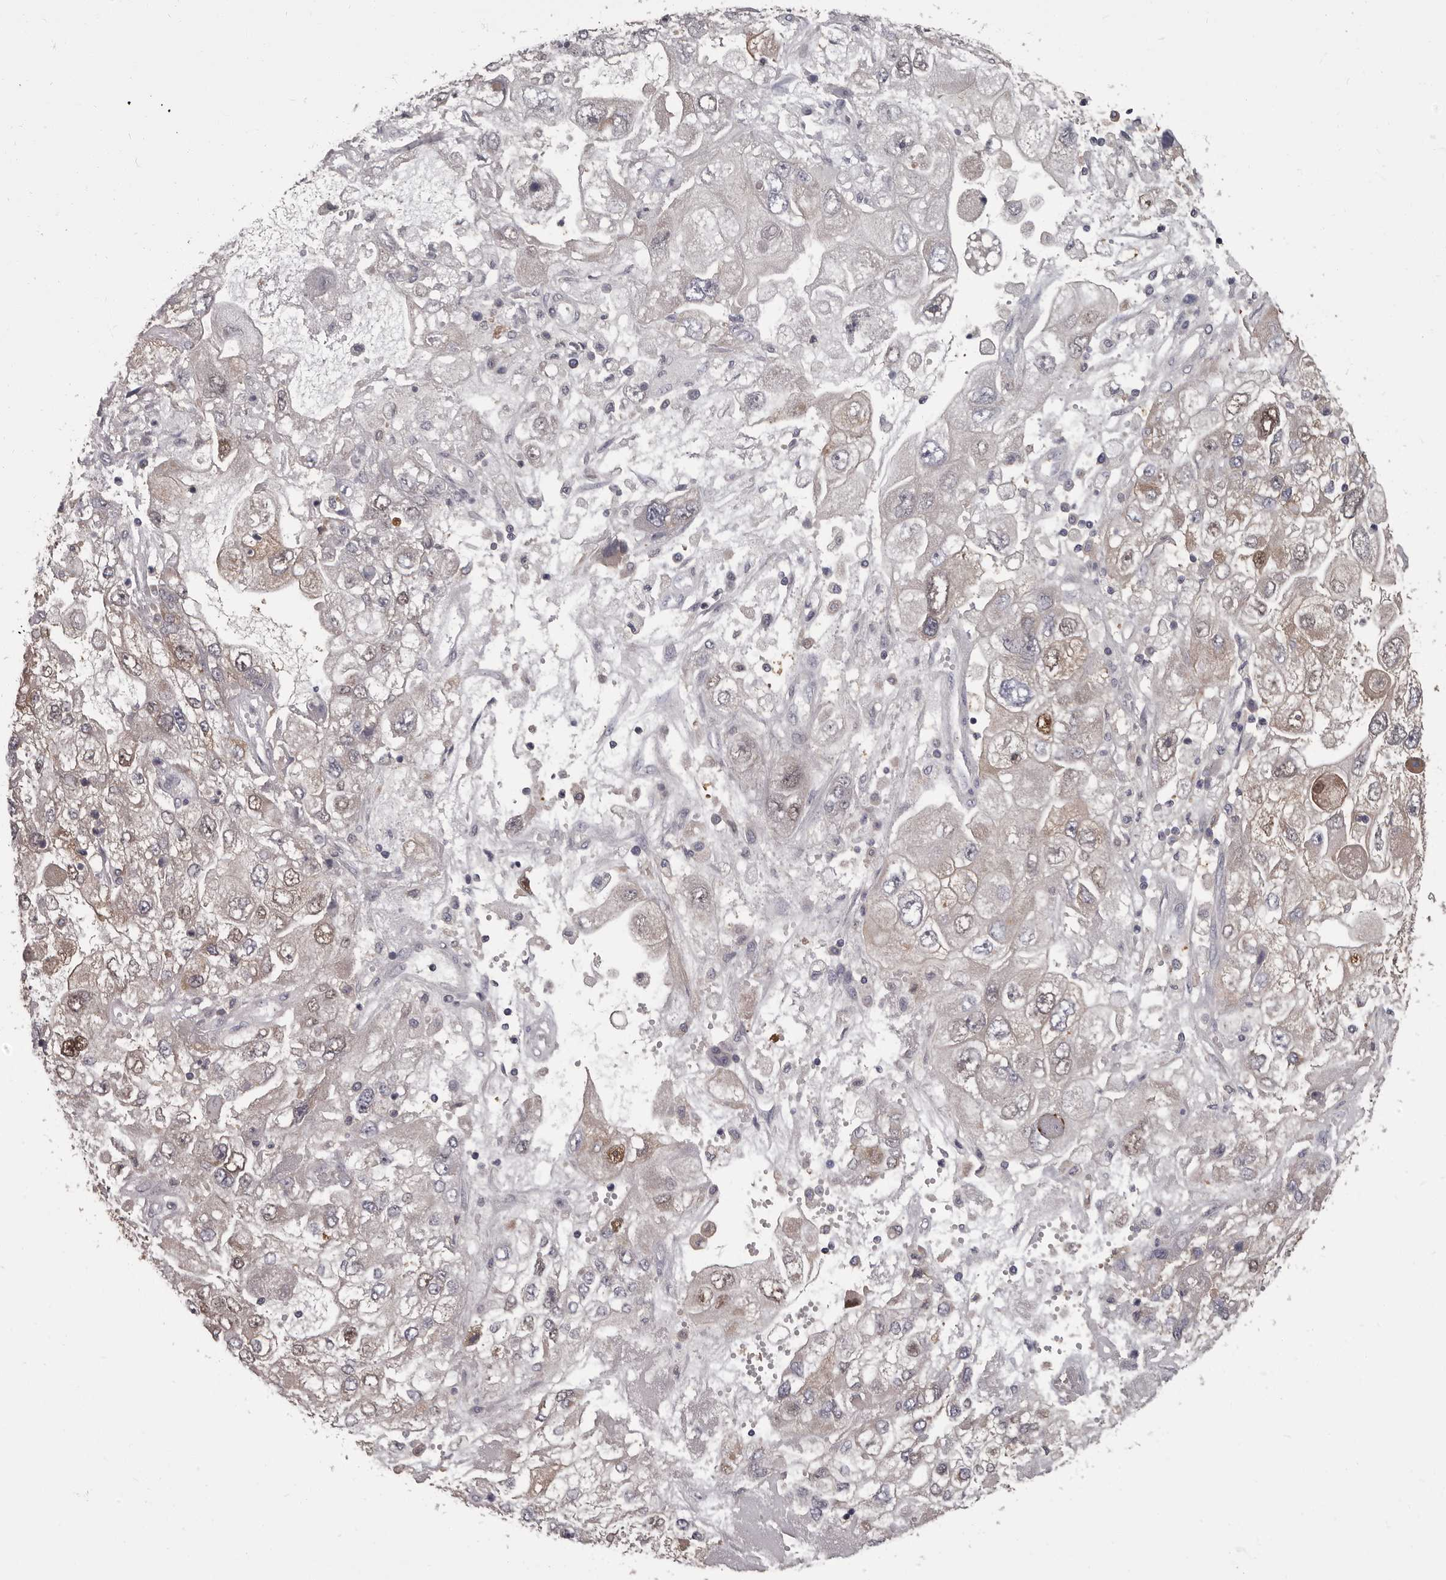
{"staining": {"intensity": "moderate", "quantity": "25%-75%", "location": "cytoplasmic/membranous"}, "tissue": "endometrial cancer", "cell_type": "Tumor cells", "image_type": "cancer", "snomed": [{"axis": "morphology", "description": "Adenocarcinoma, NOS"}, {"axis": "topography", "description": "Endometrium"}], "caption": "Immunohistochemistry (IHC) of human adenocarcinoma (endometrial) reveals medium levels of moderate cytoplasmic/membranous staining in approximately 25%-75% of tumor cells.", "gene": "APEH", "patient": {"sex": "female", "age": 49}}